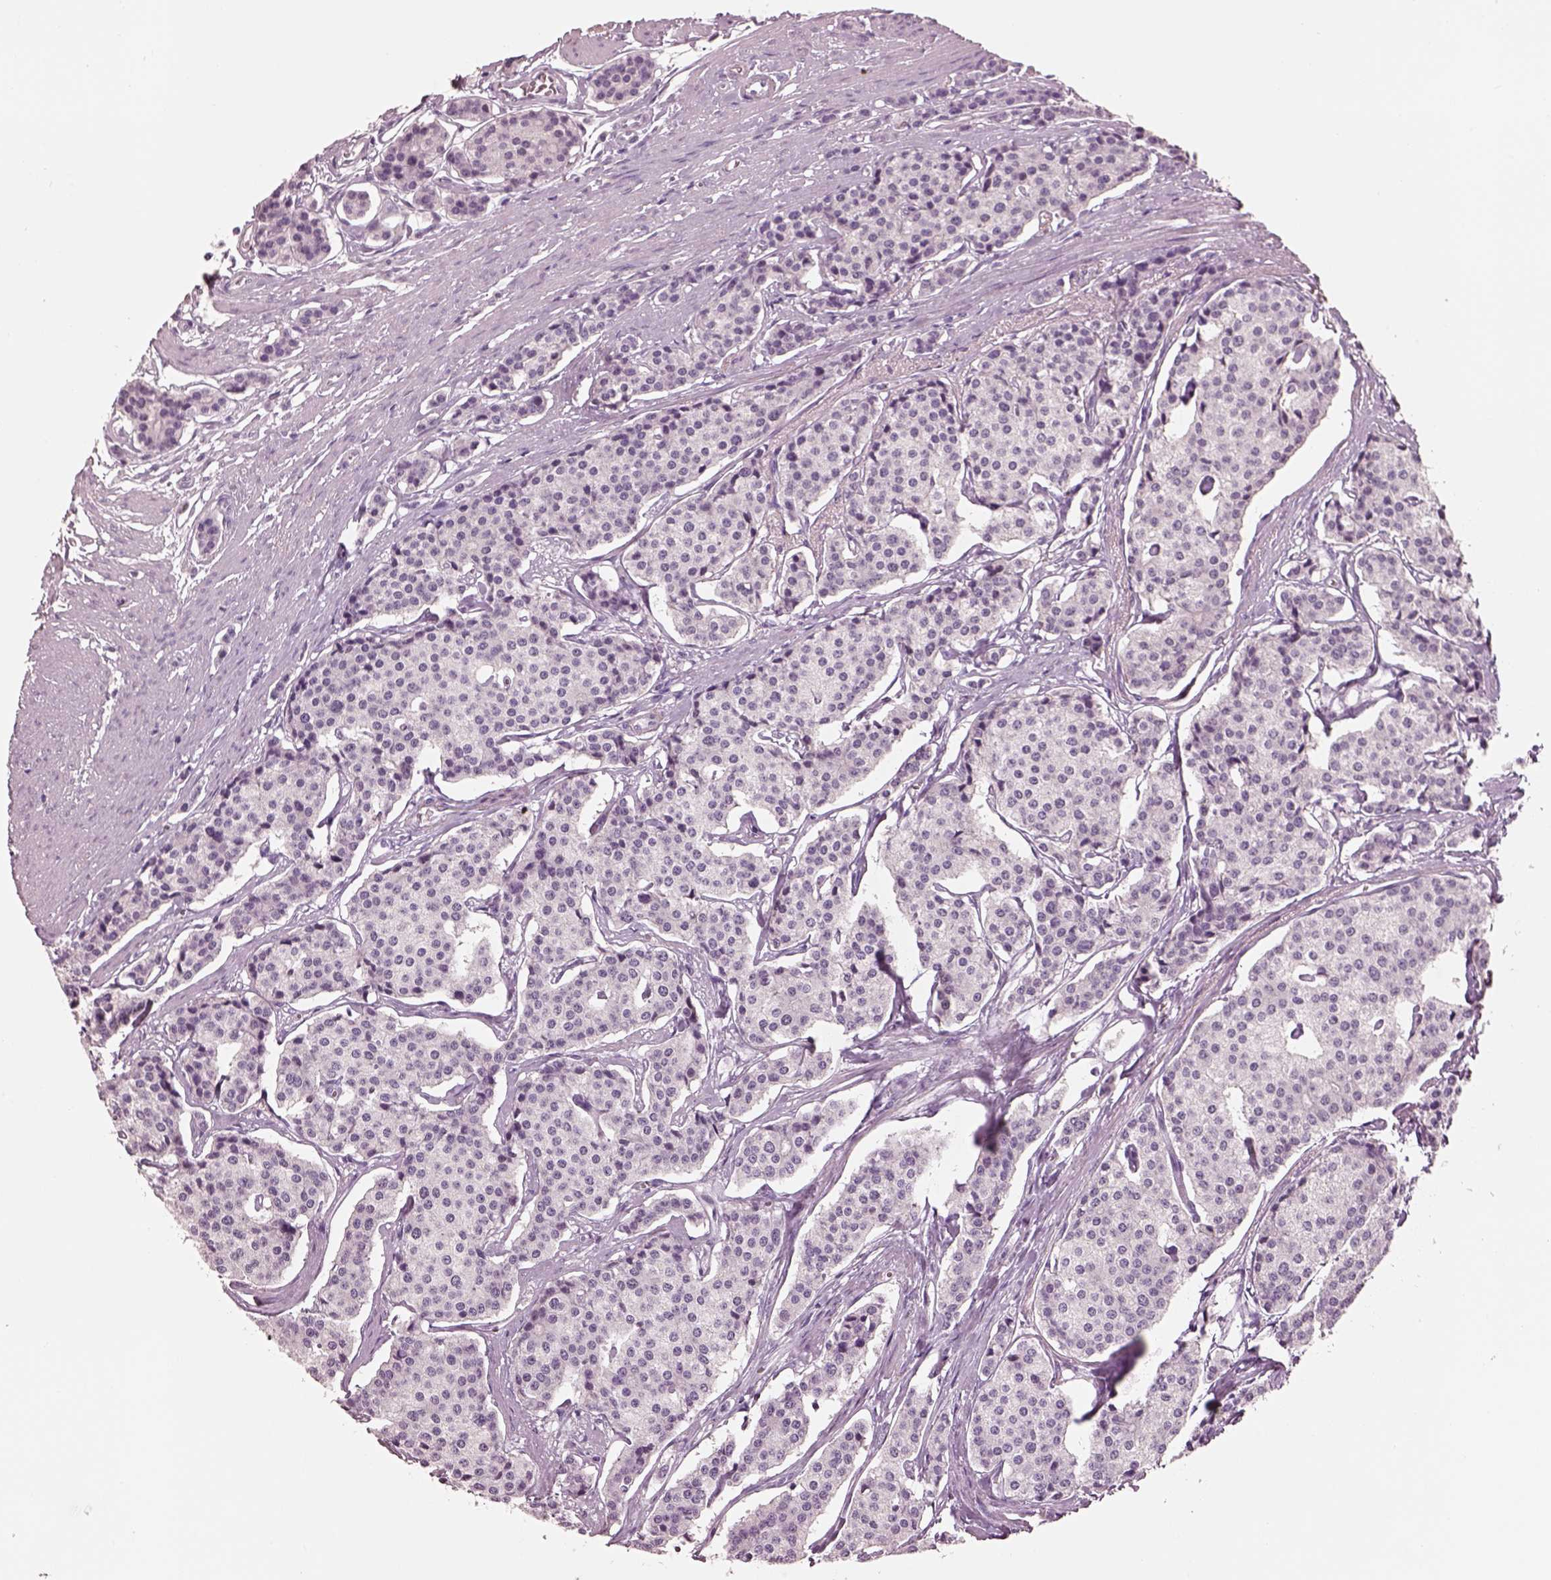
{"staining": {"intensity": "negative", "quantity": "none", "location": "none"}, "tissue": "carcinoid", "cell_type": "Tumor cells", "image_type": "cancer", "snomed": [{"axis": "morphology", "description": "Carcinoid, malignant, NOS"}, {"axis": "topography", "description": "Small intestine"}], "caption": "Protein analysis of carcinoid exhibits no significant expression in tumor cells.", "gene": "ELSPBP1", "patient": {"sex": "female", "age": 65}}